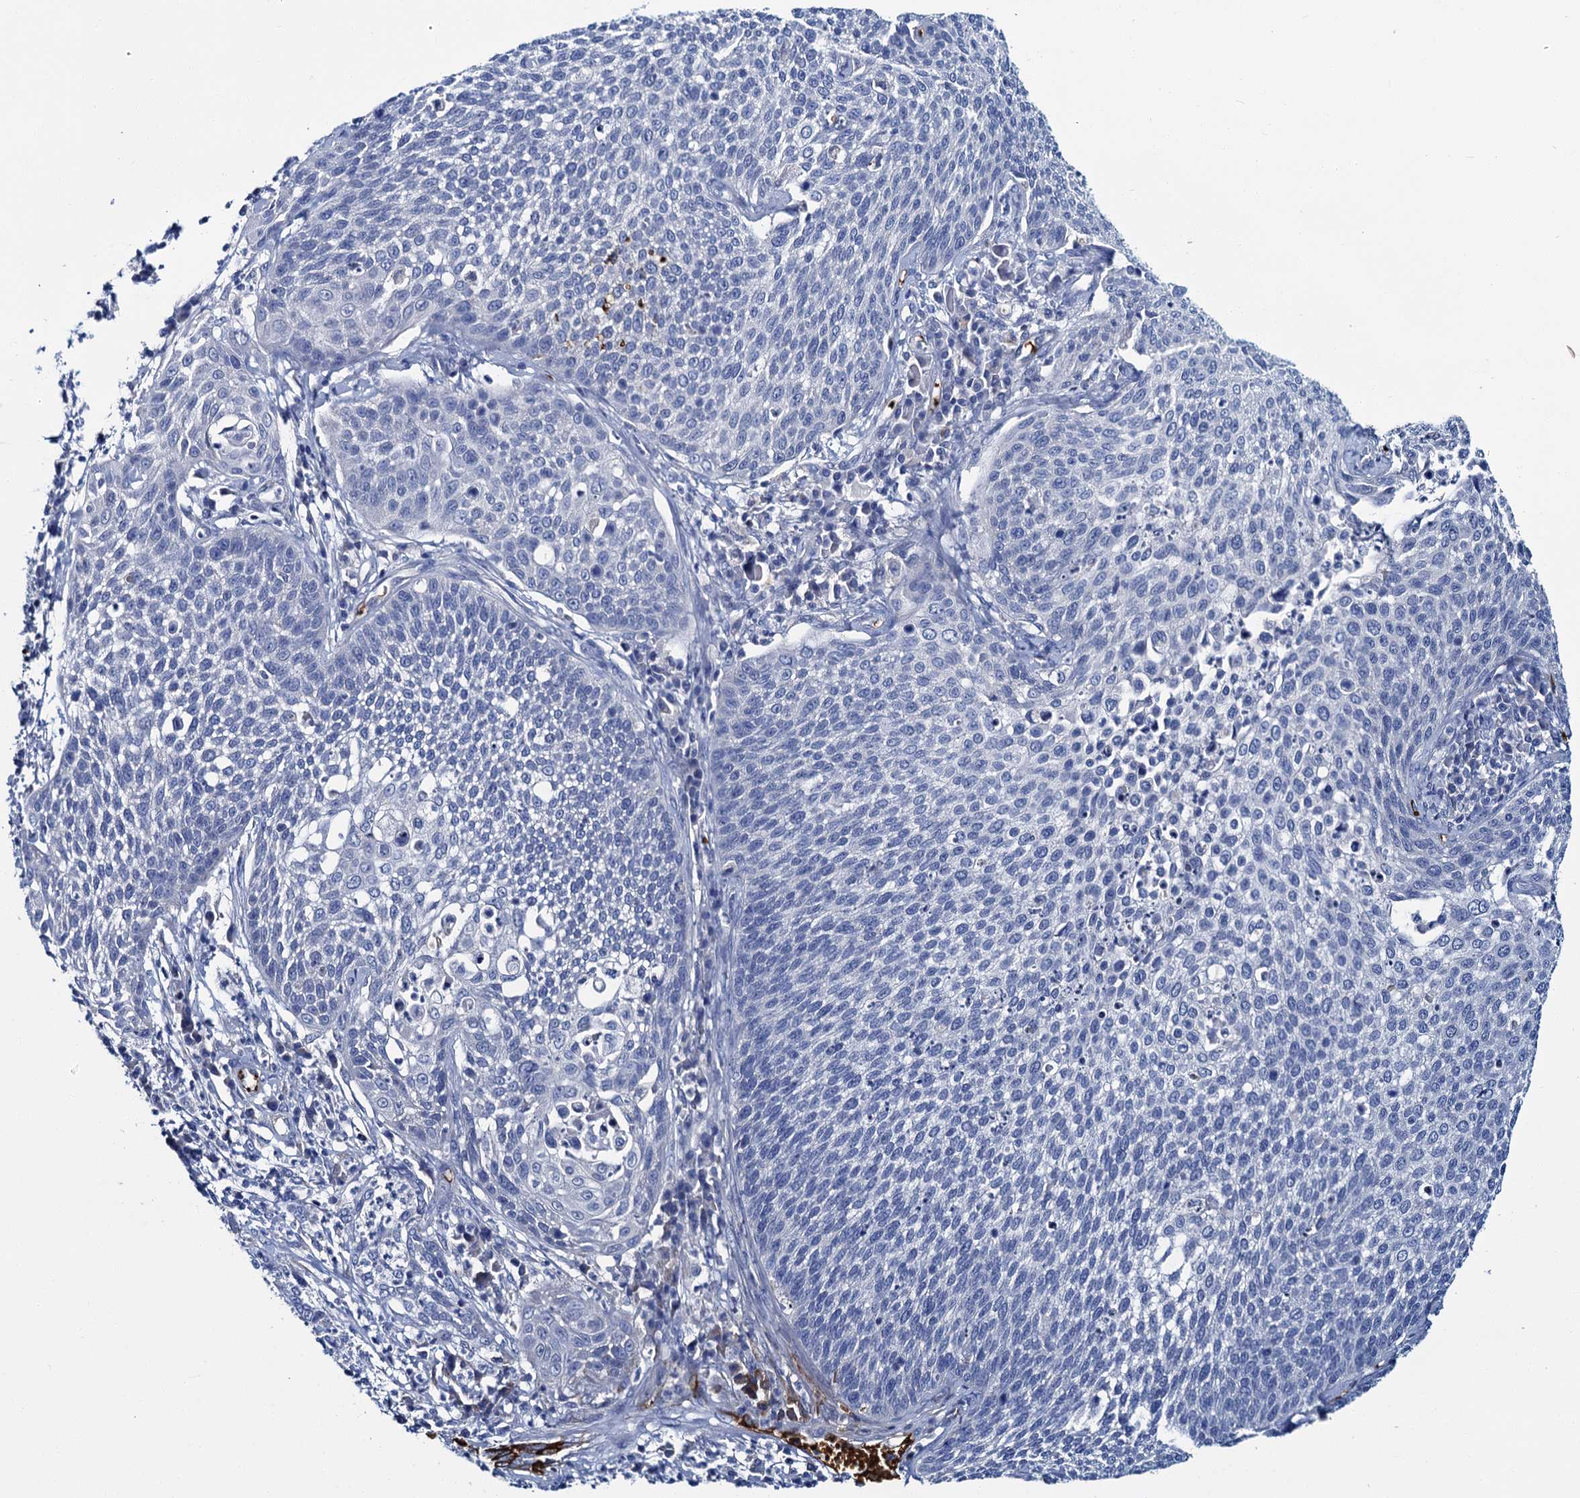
{"staining": {"intensity": "negative", "quantity": "none", "location": "none"}, "tissue": "cervical cancer", "cell_type": "Tumor cells", "image_type": "cancer", "snomed": [{"axis": "morphology", "description": "Squamous cell carcinoma, NOS"}, {"axis": "topography", "description": "Cervix"}], "caption": "Human cervical cancer stained for a protein using IHC demonstrates no expression in tumor cells.", "gene": "ATG2A", "patient": {"sex": "female", "age": 34}}